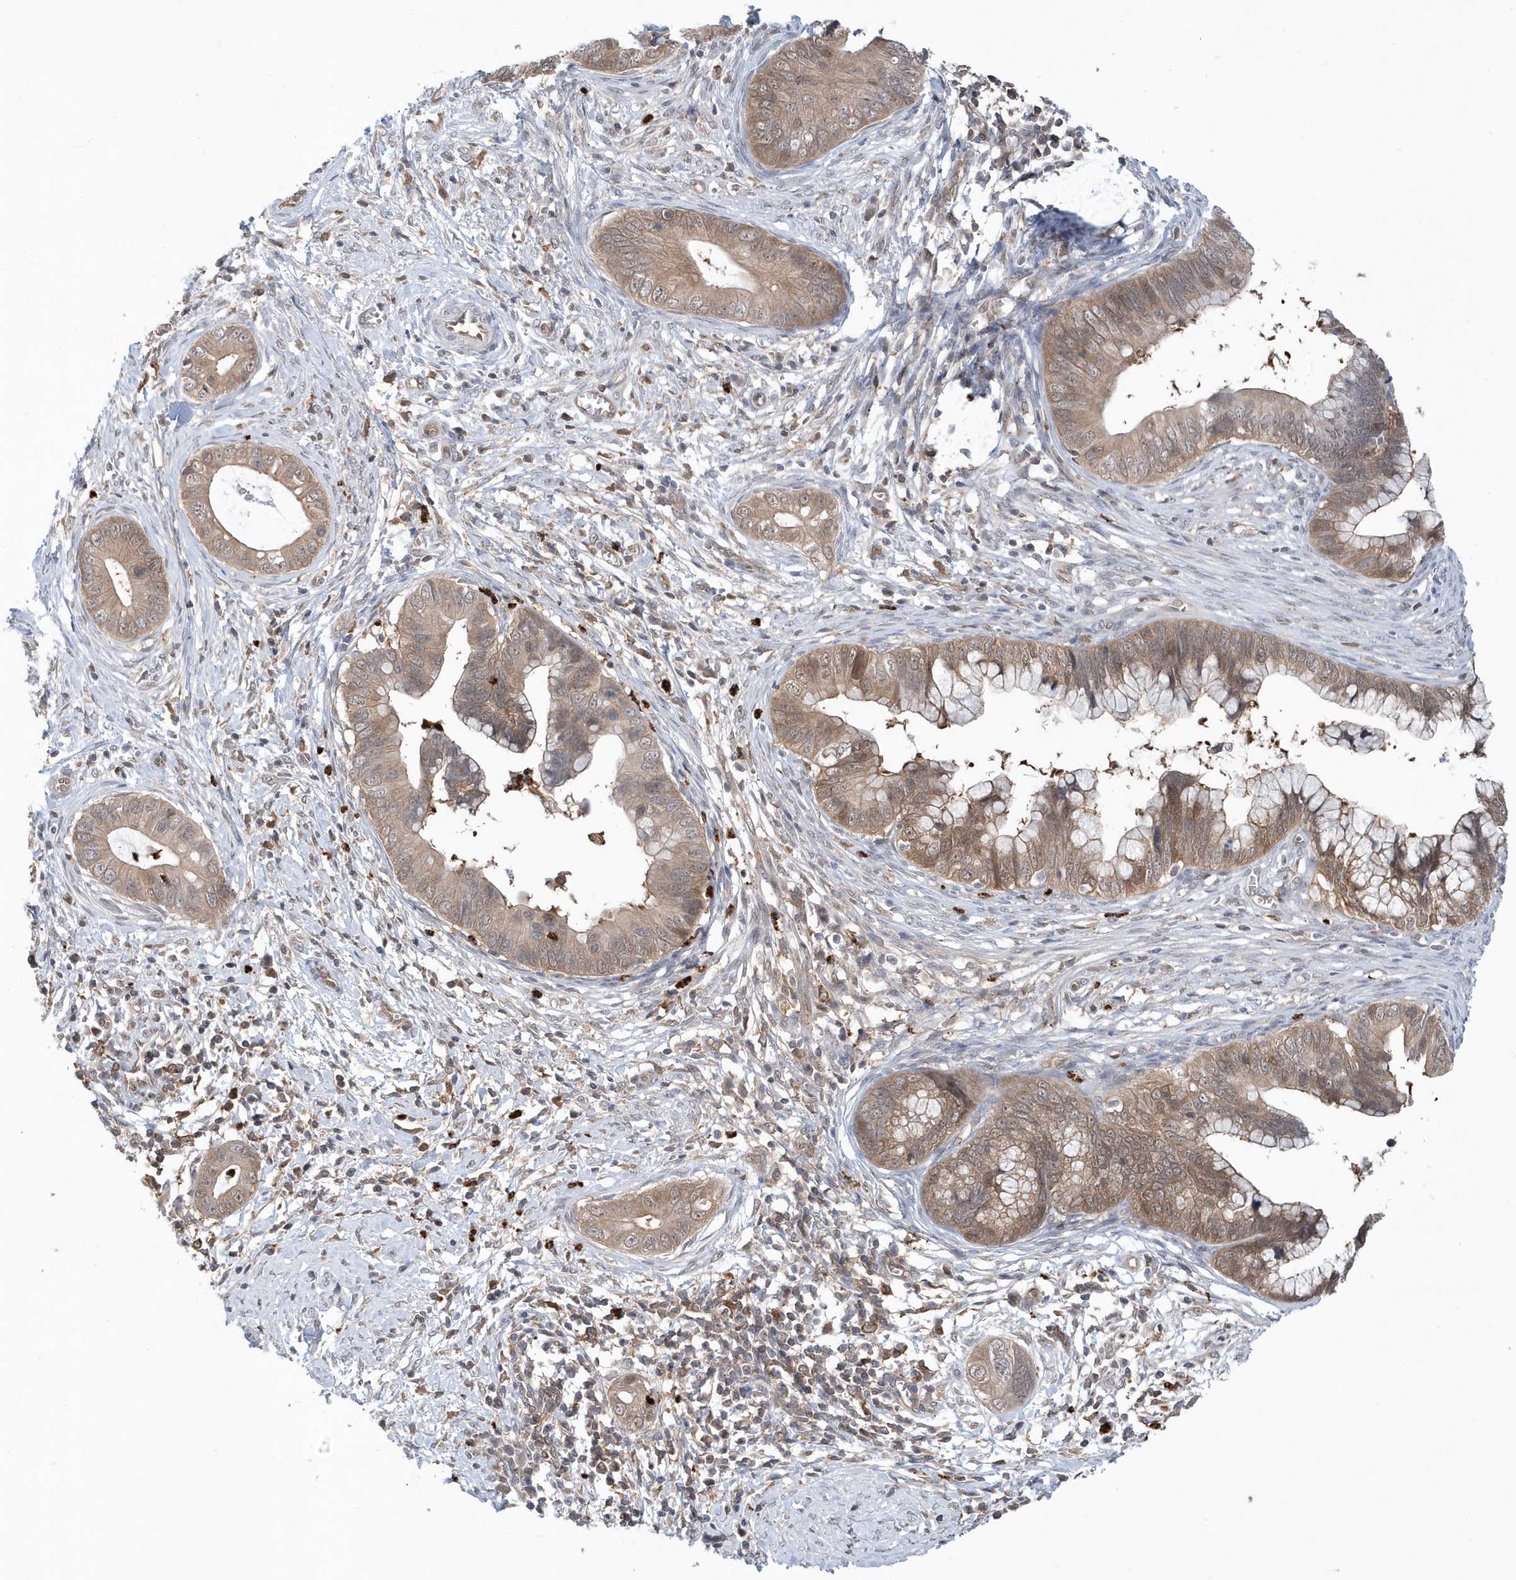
{"staining": {"intensity": "moderate", "quantity": ">75%", "location": "cytoplasmic/membranous"}, "tissue": "cervical cancer", "cell_type": "Tumor cells", "image_type": "cancer", "snomed": [{"axis": "morphology", "description": "Adenocarcinoma, NOS"}, {"axis": "topography", "description": "Cervix"}], "caption": "Immunohistochemistry (IHC) photomicrograph of neoplastic tissue: cervical cancer stained using immunohistochemistry (IHC) displays medium levels of moderate protein expression localized specifically in the cytoplasmic/membranous of tumor cells, appearing as a cytoplasmic/membranous brown color.", "gene": "RNF7", "patient": {"sex": "female", "age": 44}}